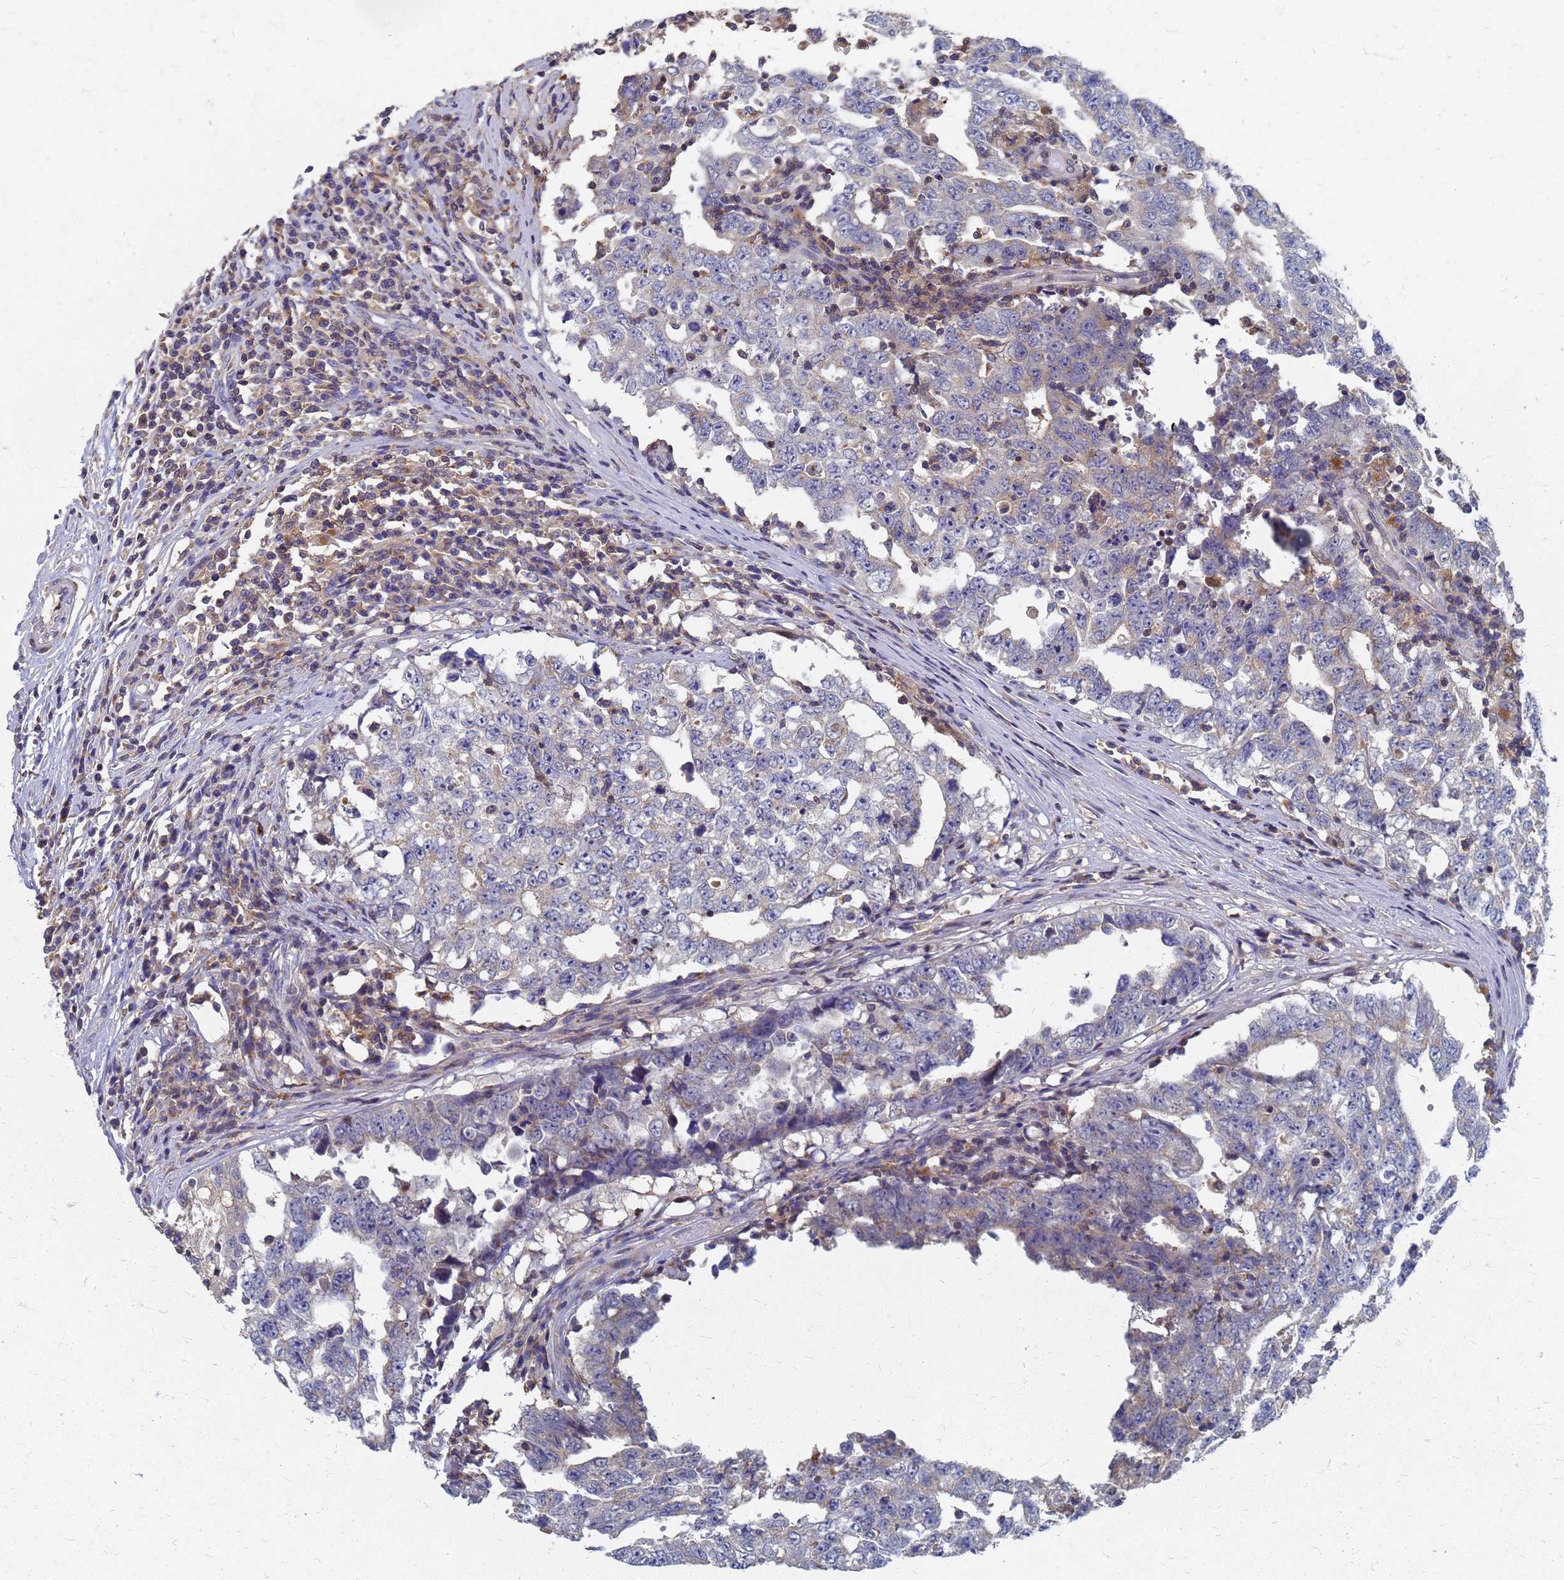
{"staining": {"intensity": "negative", "quantity": "none", "location": "none"}, "tissue": "testis cancer", "cell_type": "Tumor cells", "image_type": "cancer", "snomed": [{"axis": "morphology", "description": "Carcinoma, Embryonal, NOS"}, {"axis": "topography", "description": "Testis"}], "caption": "The photomicrograph reveals no significant positivity in tumor cells of testis embryonal carcinoma.", "gene": "KRCC1", "patient": {"sex": "male", "age": 26}}